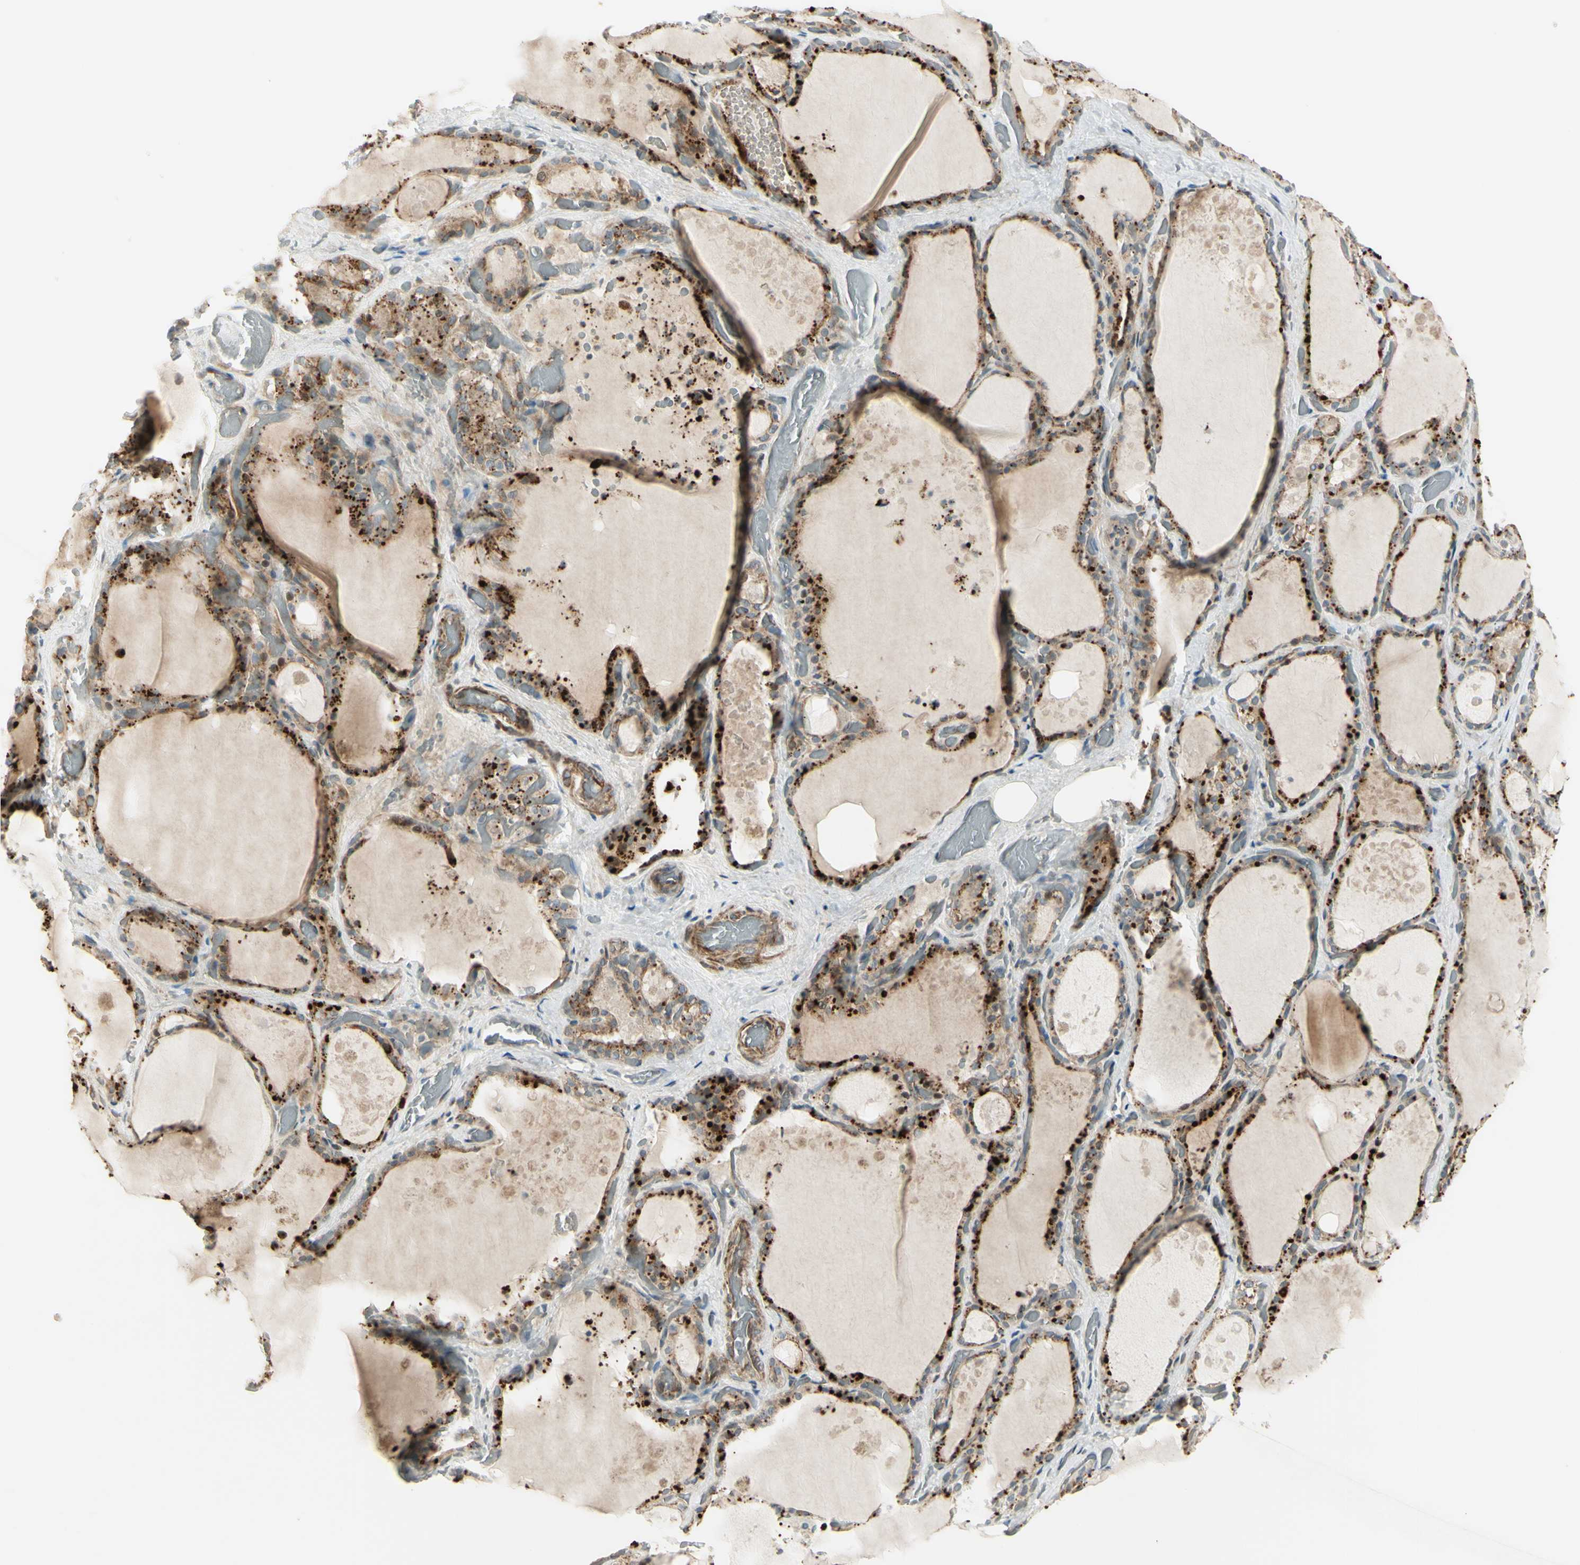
{"staining": {"intensity": "strong", "quantity": ">75%", "location": "cytoplasmic/membranous"}, "tissue": "thyroid gland", "cell_type": "Glandular cells", "image_type": "normal", "snomed": [{"axis": "morphology", "description": "Normal tissue, NOS"}, {"axis": "topography", "description": "Thyroid gland"}], "caption": "The photomicrograph reveals immunohistochemical staining of unremarkable thyroid gland. There is strong cytoplasmic/membranous positivity is seen in approximately >75% of glandular cells. Immunohistochemistry stains the protein of interest in brown and the nuclei are stained blue.", "gene": "NDFIP1", "patient": {"sex": "male", "age": 61}}